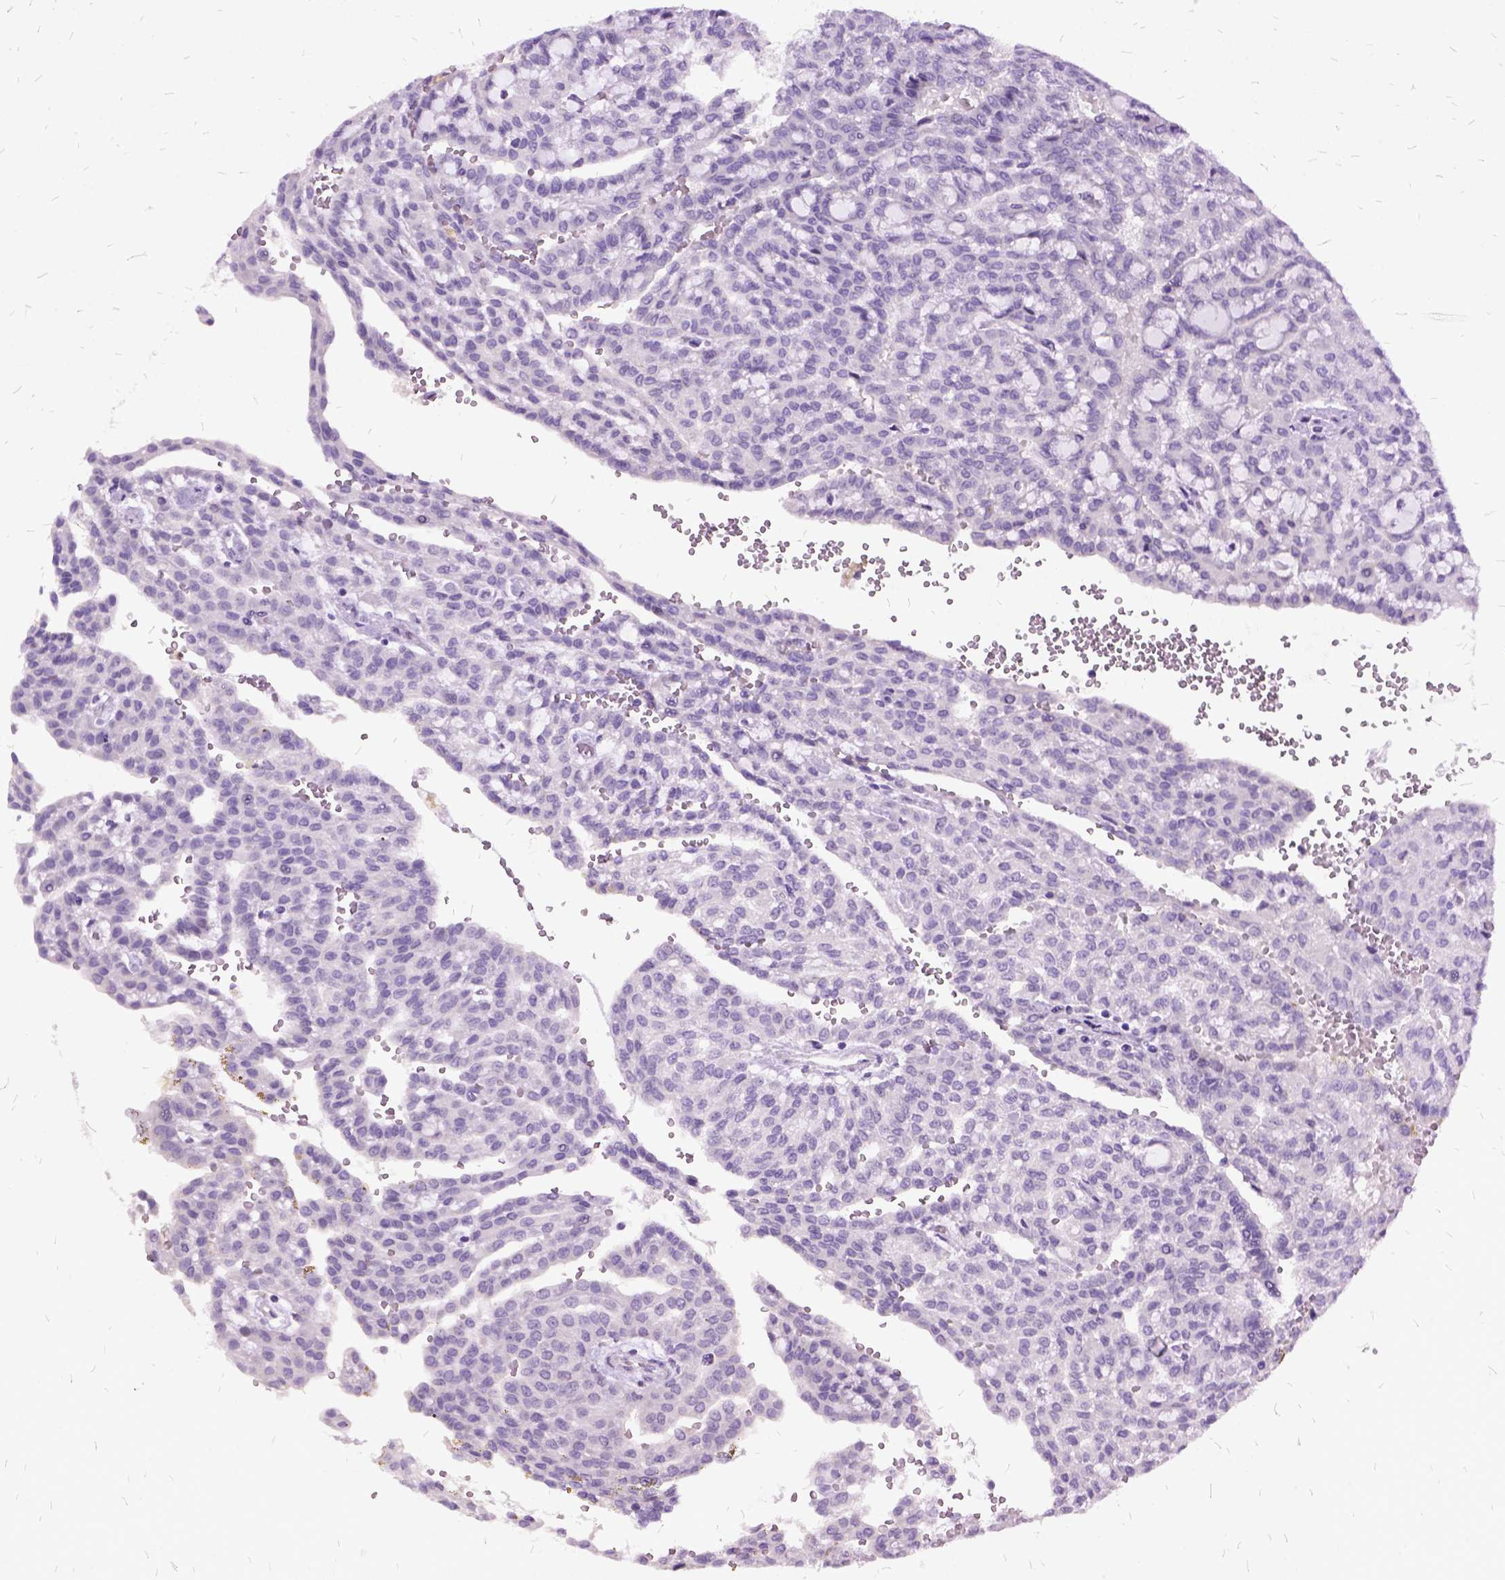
{"staining": {"intensity": "negative", "quantity": "none", "location": "none"}, "tissue": "renal cancer", "cell_type": "Tumor cells", "image_type": "cancer", "snomed": [{"axis": "morphology", "description": "Adenocarcinoma, NOS"}, {"axis": "topography", "description": "Kidney"}], "caption": "High power microscopy image of an immunohistochemistry (IHC) image of adenocarcinoma (renal), revealing no significant positivity in tumor cells. (Stains: DAB immunohistochemistry with hematoxylin counter stain, Microscopy: brightfield microscopy at high magnification).", "gene": "MME", "patient": {"sex": "male", "age": 63}}